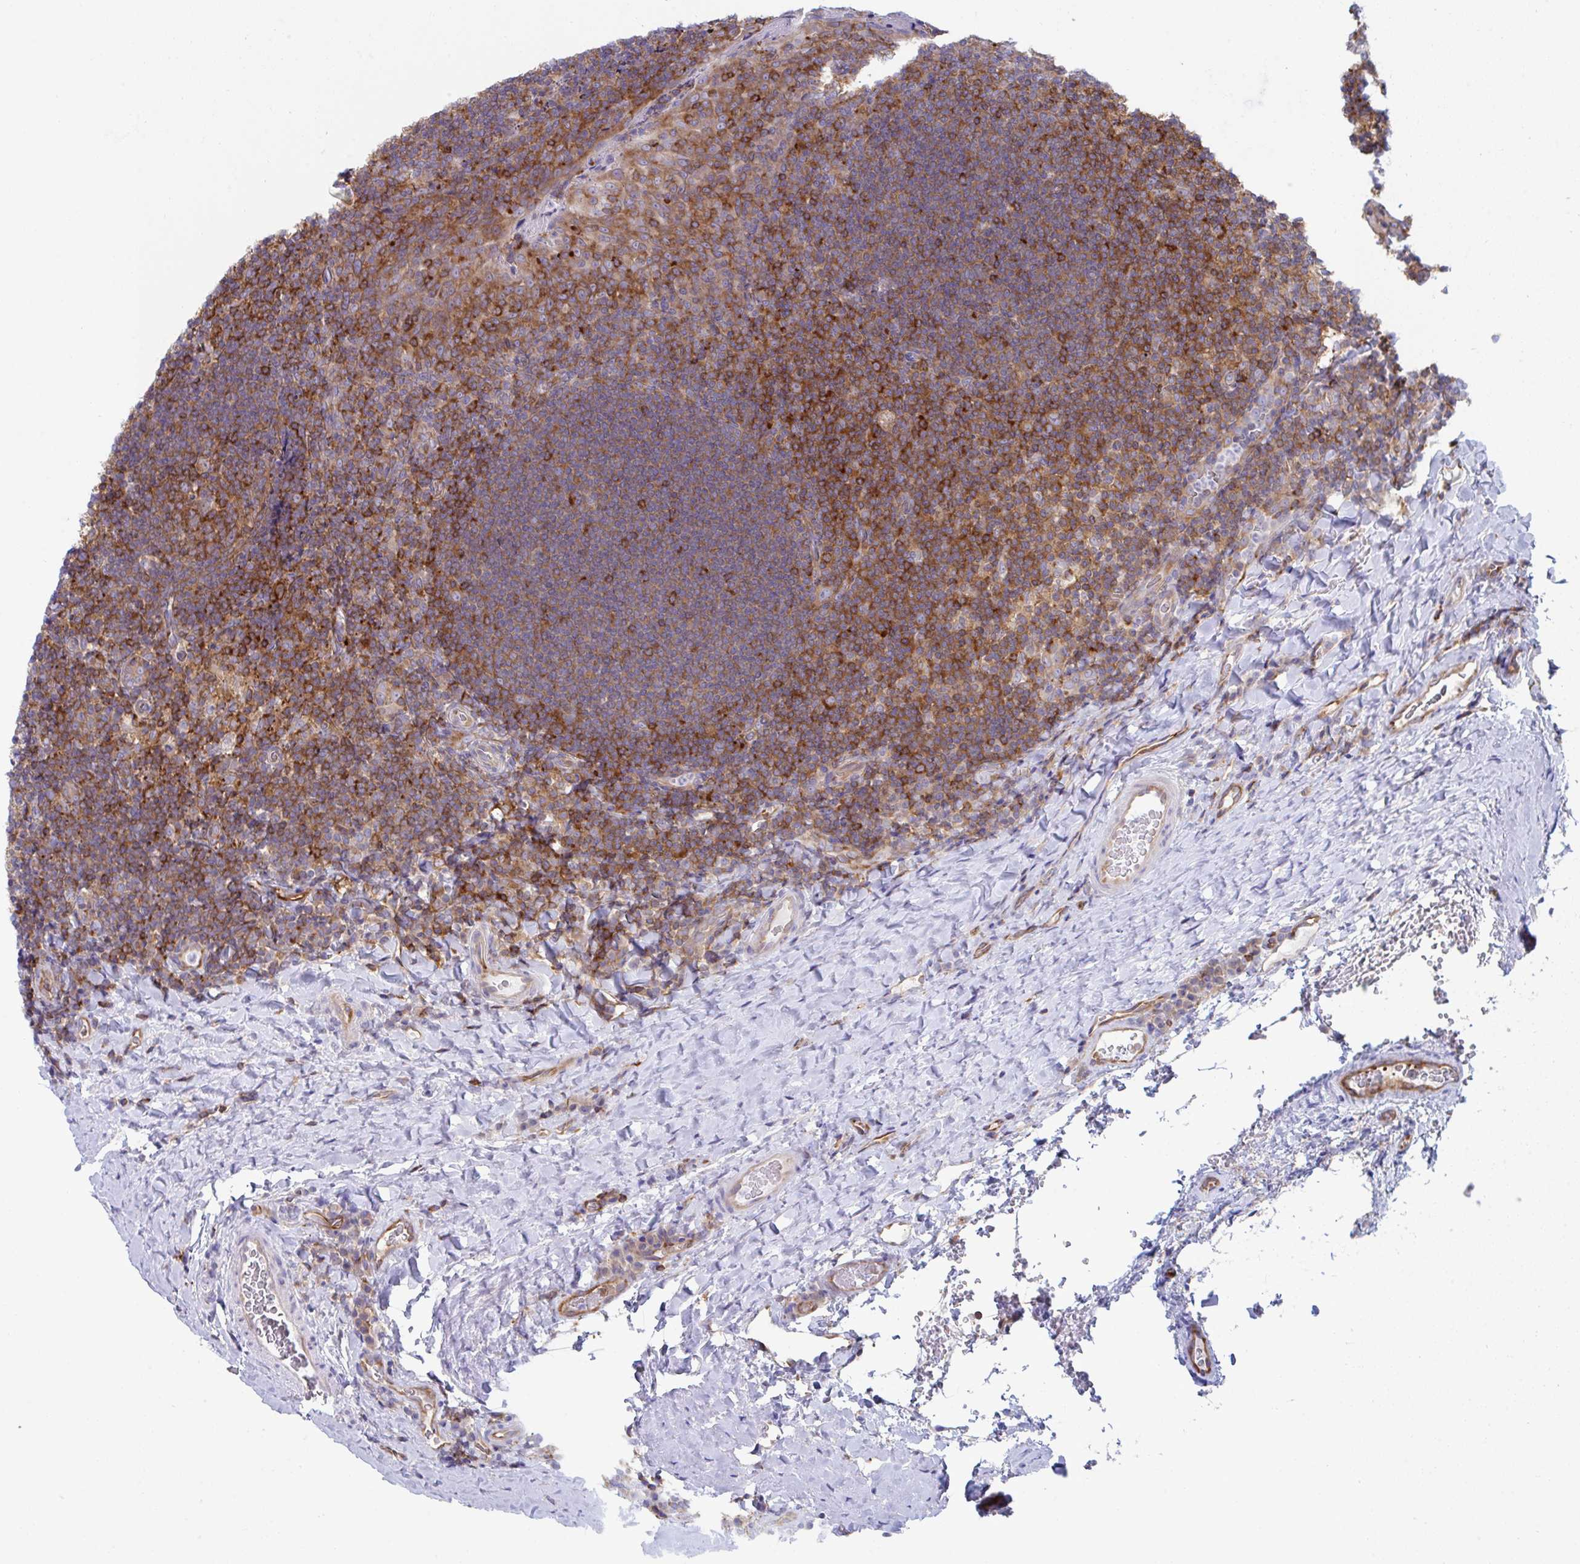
{"staining": {"intensity": "moderate", "quantity": ">75%", "location": "cytoplasmic/membranous"}, "tissue": "tonsil", "cell_type": "Germinal center cells", "image_type": "normal", "snomed": [{"axis": "morphology", "description": "Normal tissue, NOS"}, {"axis": "topography", "description": "Tonsil"}], "caption": "Tonsil stained with DAB immunohistochemistry reveals medium levels of moderate cytoplasmic/membranous expression in approximately >75% of germinal center cells.", "gene": "WNK1", "patient": {"sex": "male", "age": 17}}